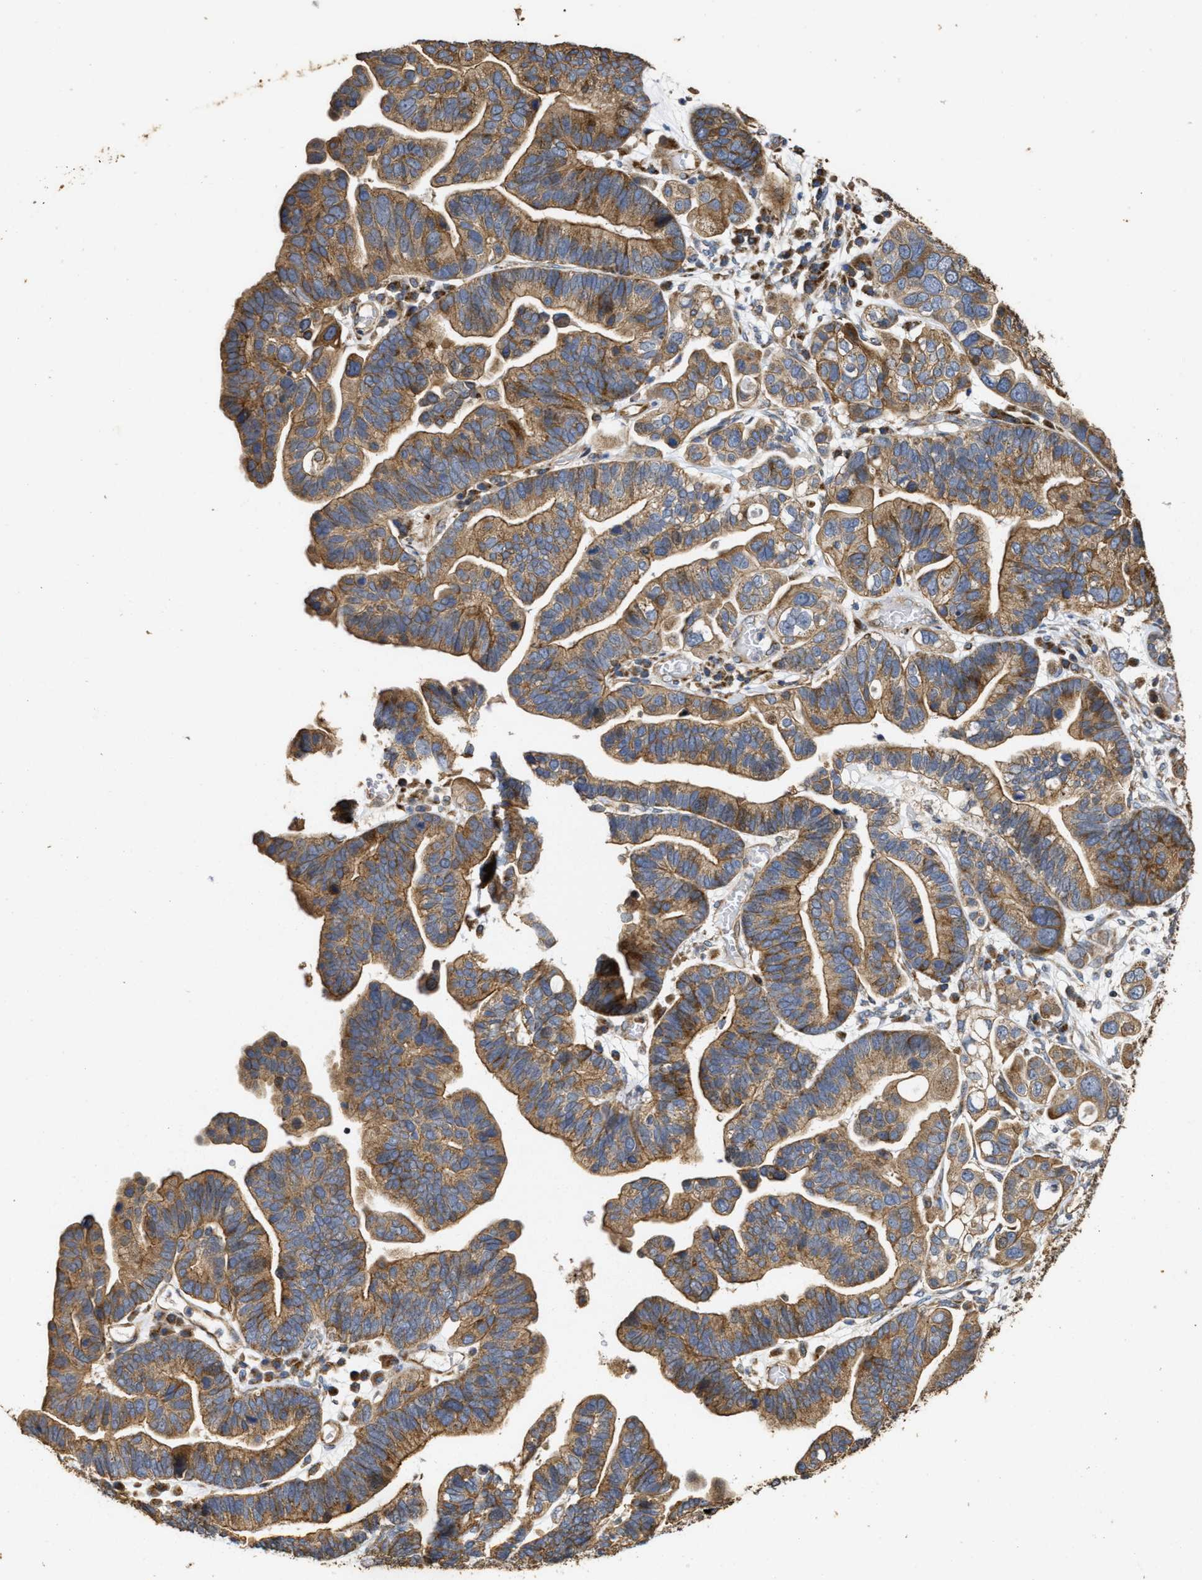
{"staining": {"intensity": "moderate", "quantity": ">75%", "location": "cytoplasmic/membranous"}, "tissue": "ovarian cancer", "cell_type": "Tumor cells", "image_type": "cancer", "snomed": [{"axis": "morphology", "description": "Cystadenocarcinoma, serous, NOS"}, {"axis": "topography", "description": "Ovary"}], "caption": "Immunohistochemistry (IHC) of ovarian cancer shows medium levels of moderate cytoplasmic/membranous positivity in about >75% of tumor cells. (DAB (3,3'-diaminobenzidine) IHC, brown staining for protein, blue staining for nuclei).", "gene": "NAV1", "patient": {"sex": "female", "age": 56}}